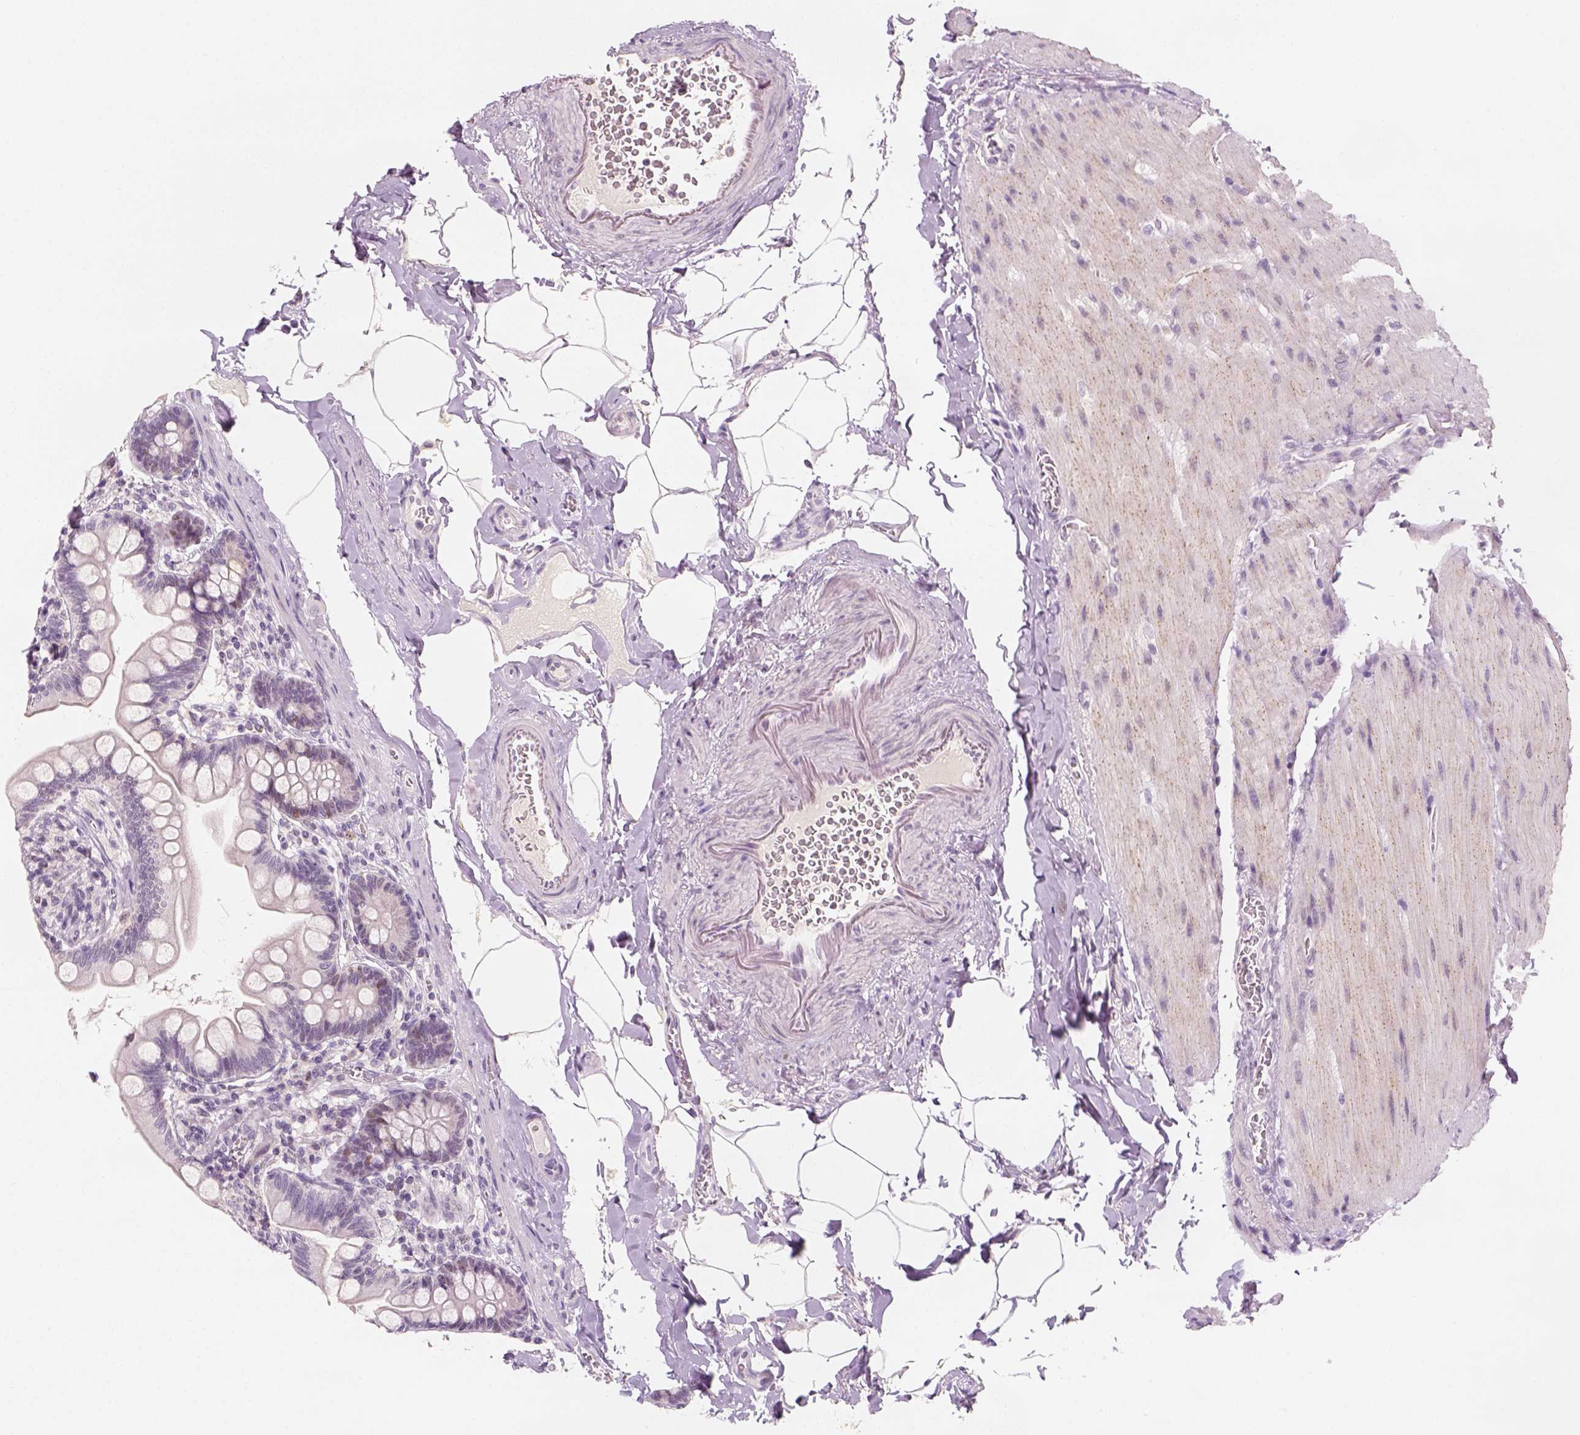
{"staining": {"intensity": "negative", "quantity": "none", "location": "none"}, "tissue": "small intestine", "cell_type": "Glandular cells", "image_type": "normal", "snomed": [{"axis": "morphology", "description": "Normal tissue, NOS"}, {"axis": "topography", "description": "Small intestine"}], "caption": "Immunohistochemical staining of unremarkable human small intestine displays no significant positivity in glandular cells. (DAB (3,3'-diaminobenzidine) immunohistochemistry with hematoxylin counter stain).", "gene": "TP53", "patient": {"sex": "female", "age": 56}}